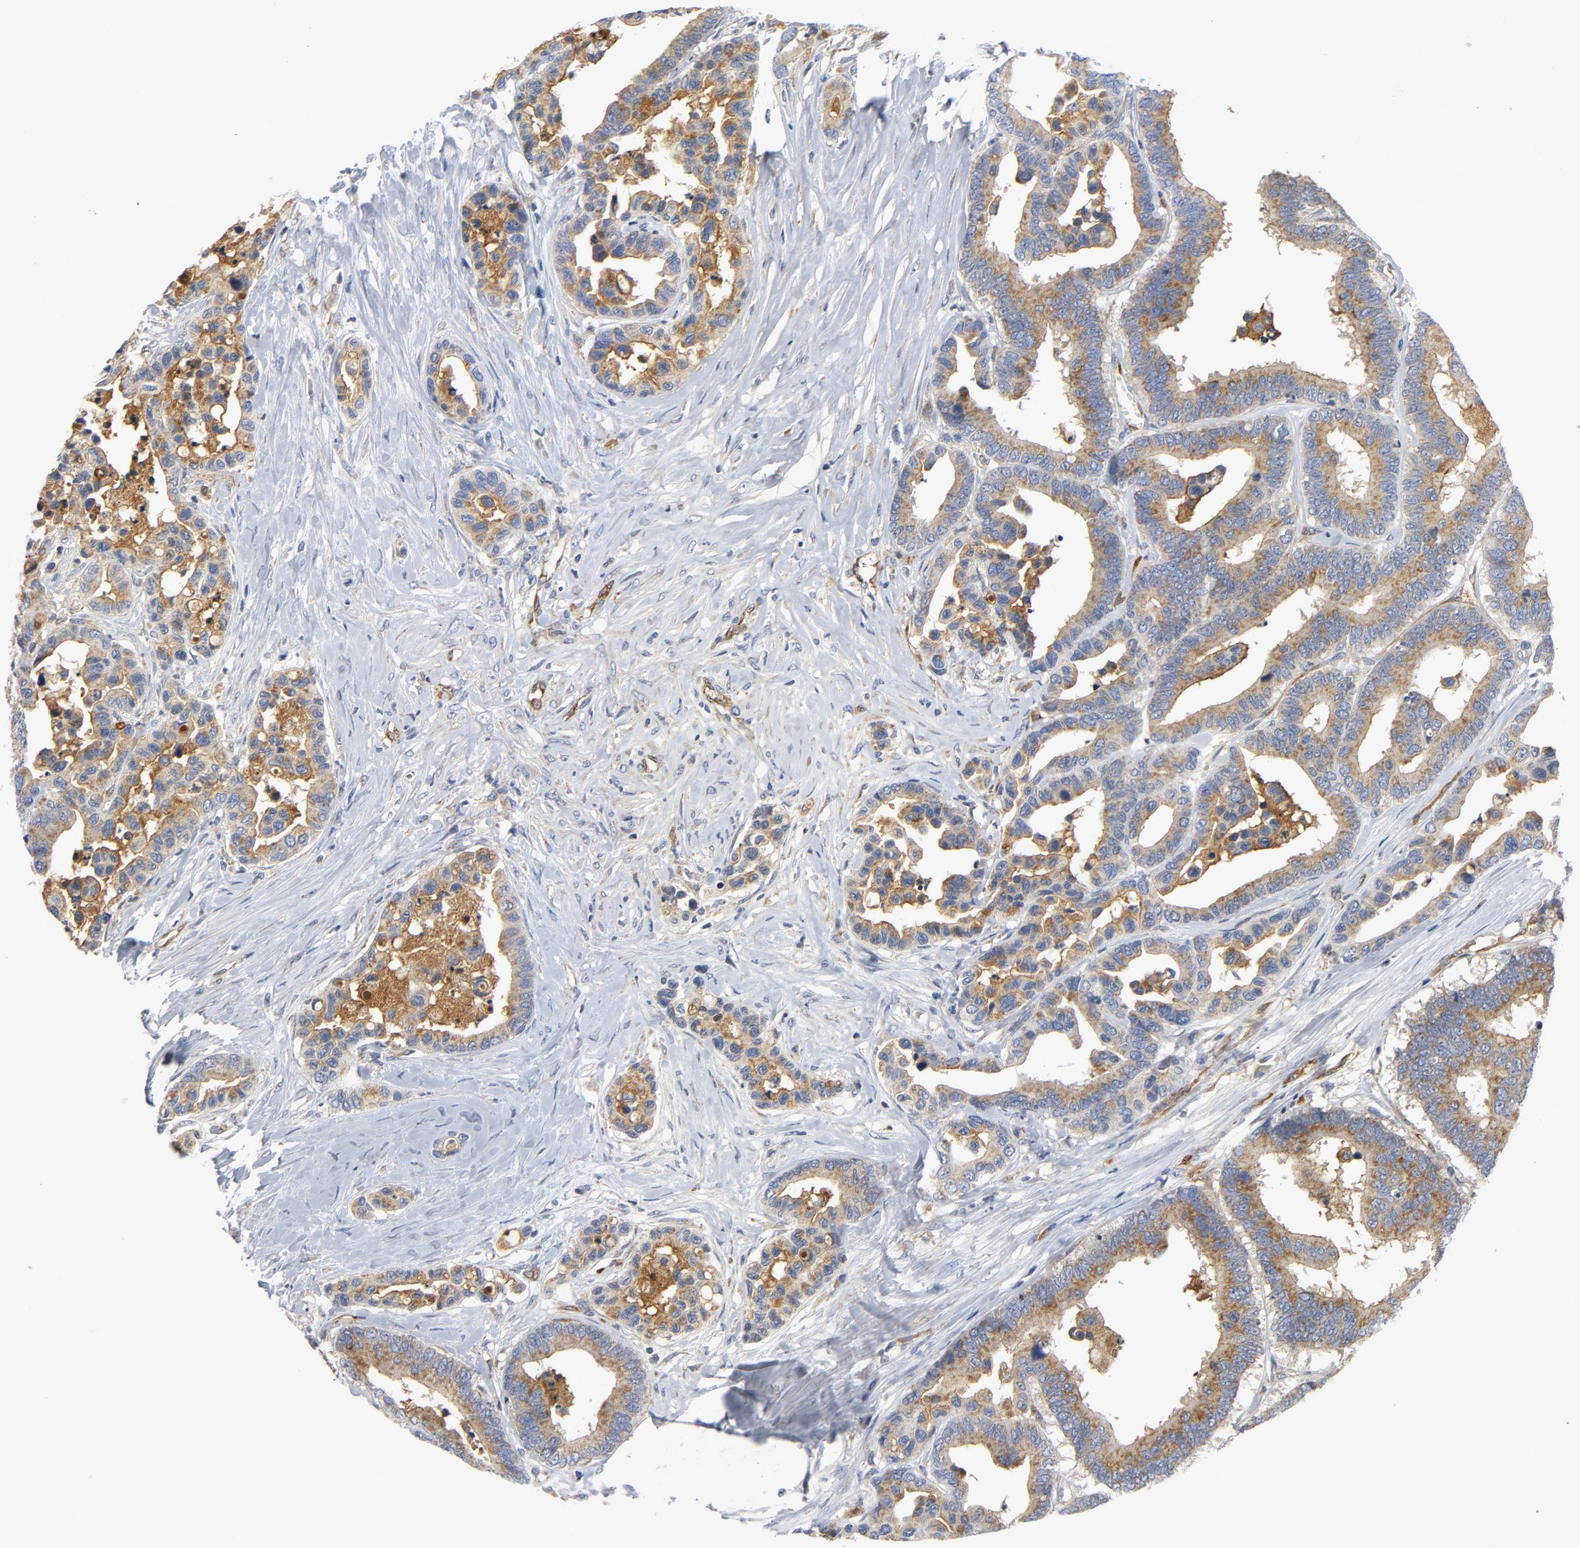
{"staining": {"intensity": "moderate", "quantity": ">75%", "location": "cytoplasmic/membranous"}, "tissue": "colorectal cancer", "cell_type": "Tumor cells", "image_type": "cancer", "snomed": [{"axis": "morphology", "description": "Adenocarcinoma, NOS"}, {"axis": "topography", "description": "Colon"}], "caption": "Immunohistochemical staining of colorectal cancer (adenocarcinoma) exhibits medium levels of moderate cytoplasmic/membranous staining in approximately >75% of tumor cells. (Brightfield microscopy of DAB IHC at high magnification).", "gene": "RAPGEF4", "patient": {"sex": "male", "age": 82}}